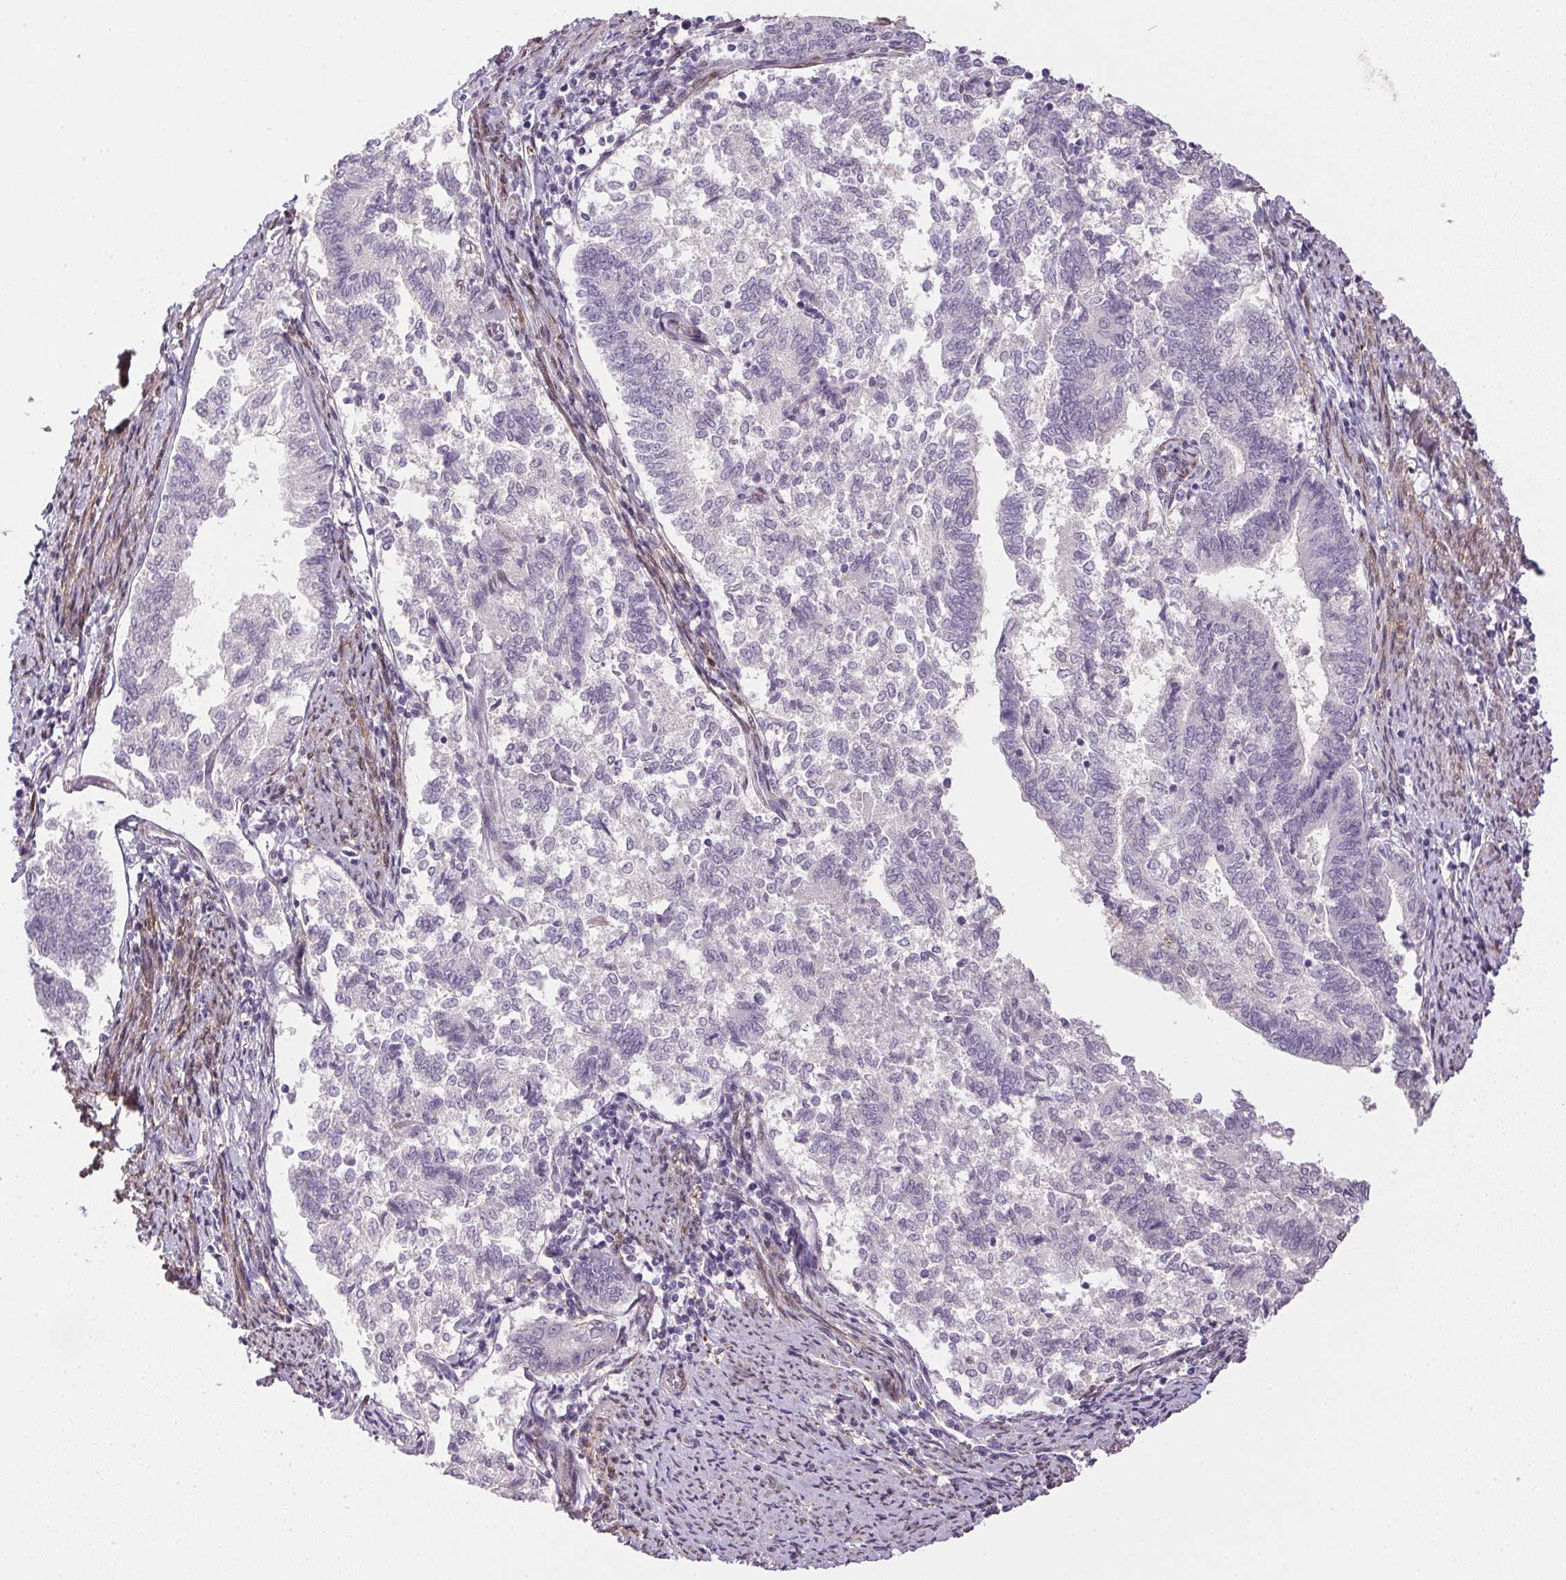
{"staining": {"intensity": "negative", "quantity": "none", "location": "none"}, "tissue": "endometrial cancer", "cell_type": "Tumor cells", "image_type": "cancer", "snomed": [{"axis": "morphology", "description": "Adenocarcinoma, NOS"}, {"axis": "topography", "description": "Endometrium"}], "caption": "Immunohistochemical staining of human endometrial adenocarcinoma displays no significant expression in tumor cells.", "gene": "PRL", "patient": {"sex": "female", "age": 65}}